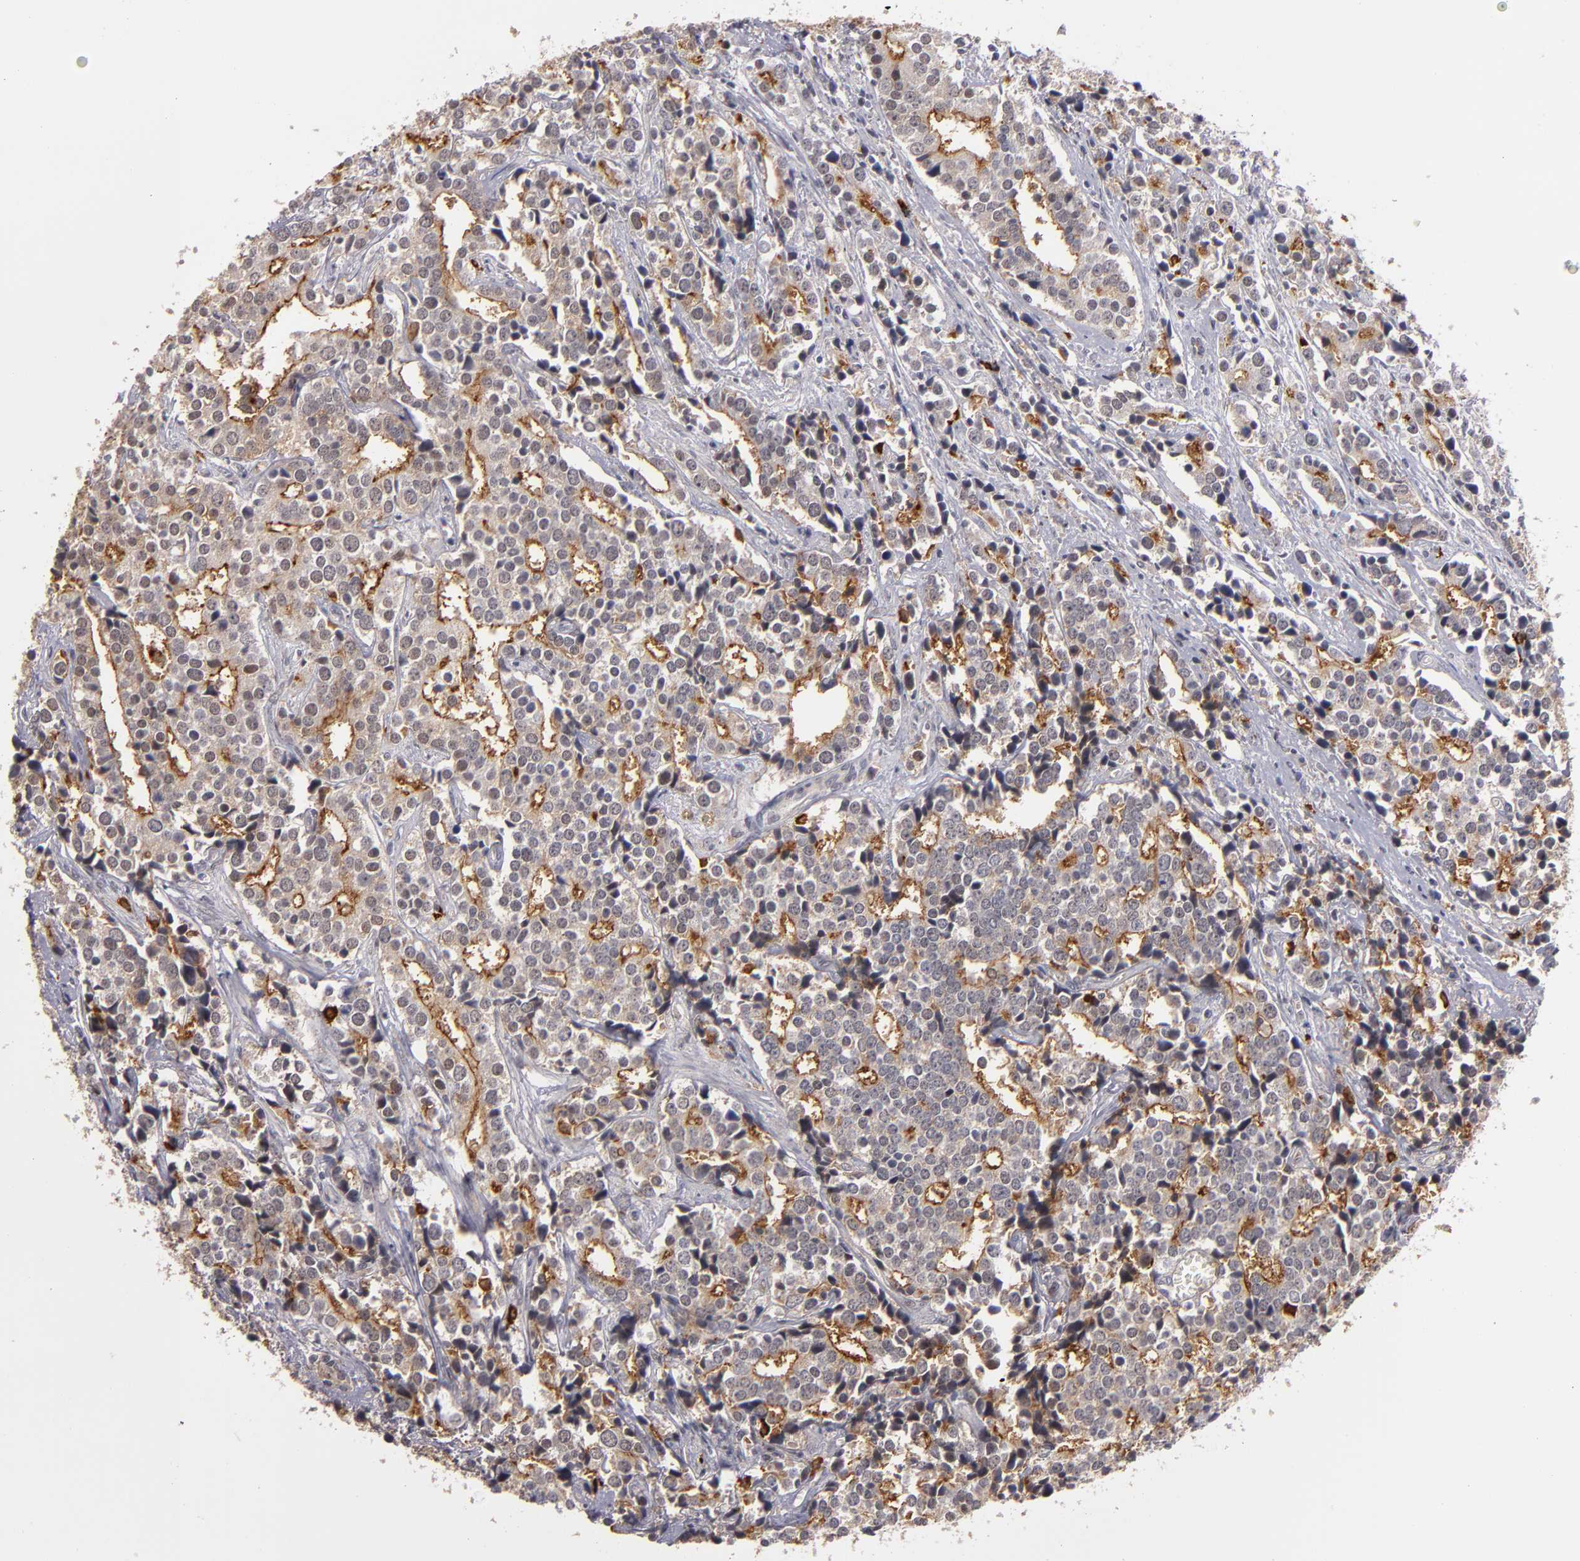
{"staining": {"intensity": "moderate", "quantity": "25%-75%", "location": "cytoplasmic/membranous"}, "tissue": "prostate cancer", "cell_type": "Tumor cells", "image_type": "cancer", "snomed": [{"axis": "morphology", "description": "Adenocarcinoma, High grade"}, {"axis": "topography", "description": "Prostate"}], "caption": "Brown immunohistochemical staining in adenocarcinoma (high-grade) (prostate) reveals moderate cytoplasmic/membranous expression in approximately 25%-75% of tumor cells.", "gene": "STX3", "patient": {"sex": "male", "age": 71}}